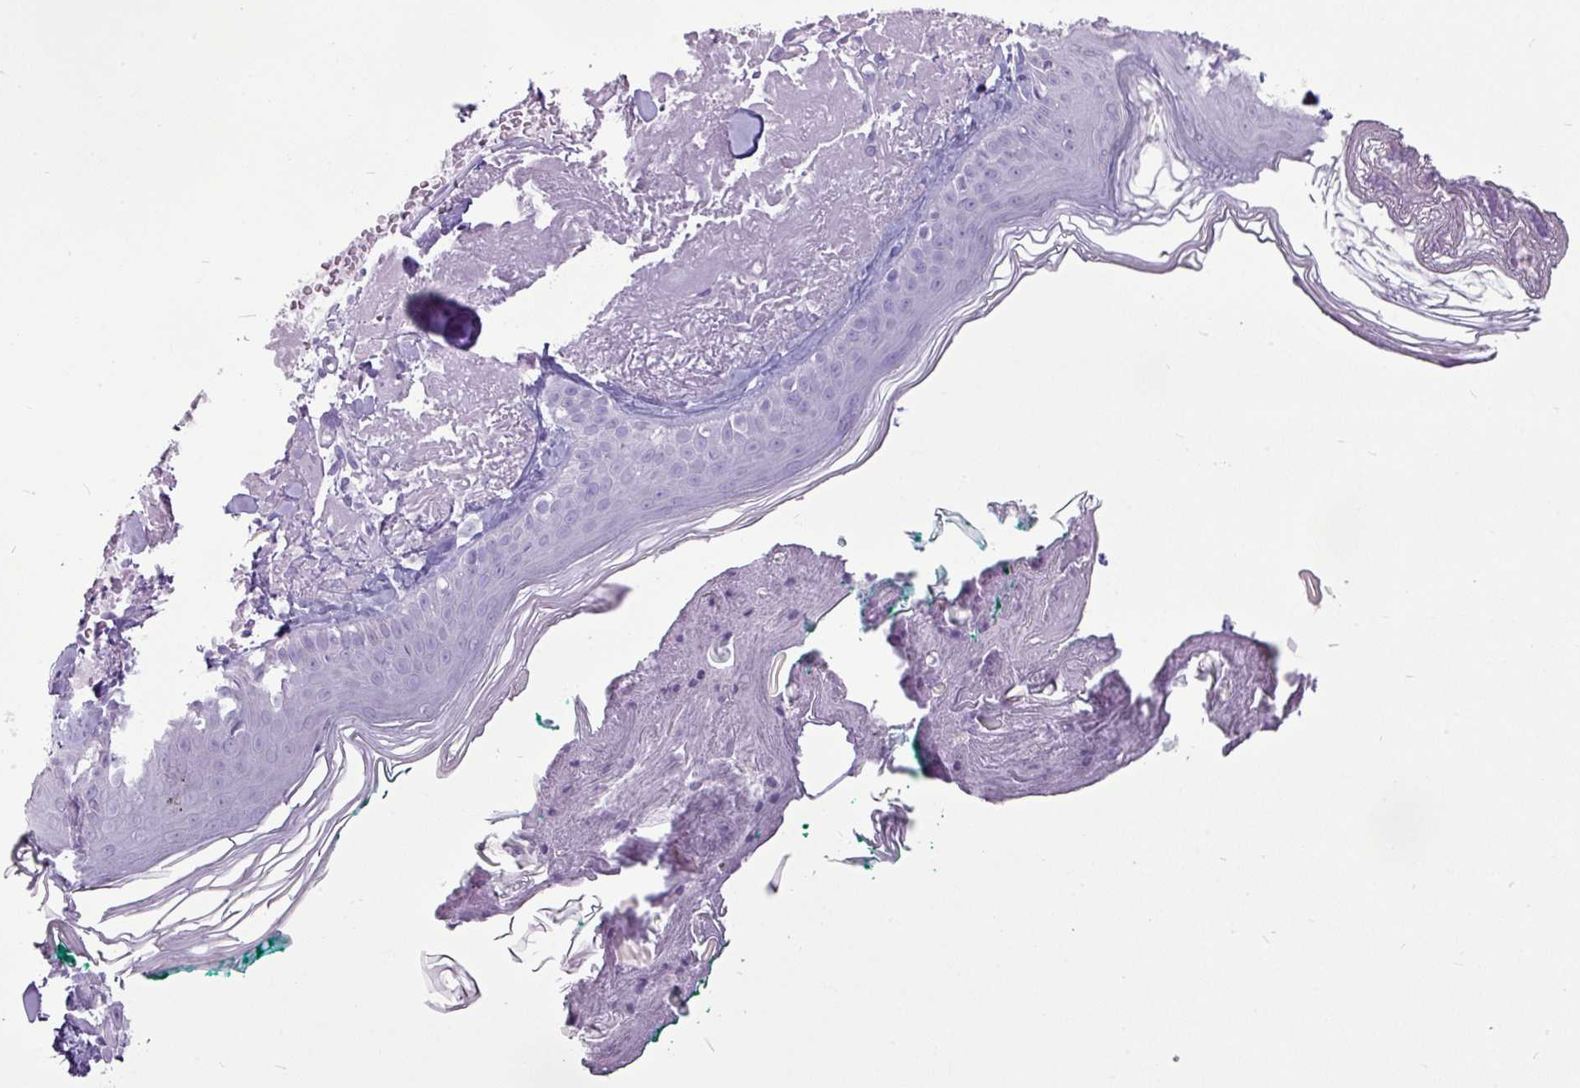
{"staining": {"intensity": "negative", "quantity": "none", "location": "none"}, "tissue": "skin", "cell_type": "Fibroblasts", "image_type": "normal", "snomed": [{"axis": "morphology", "description": "Normal tissue, NOS"}, {"axis": "morphology", "description": "Malignant melanoma, NOS"}, {"axis": "topography", "description": "Skin"}], "caption": "Protein analysis of benign skin reveals no significant staining in fibroblasts.", "gene": "AMY2A", "patient": {"sex": "male", "age": 80}}